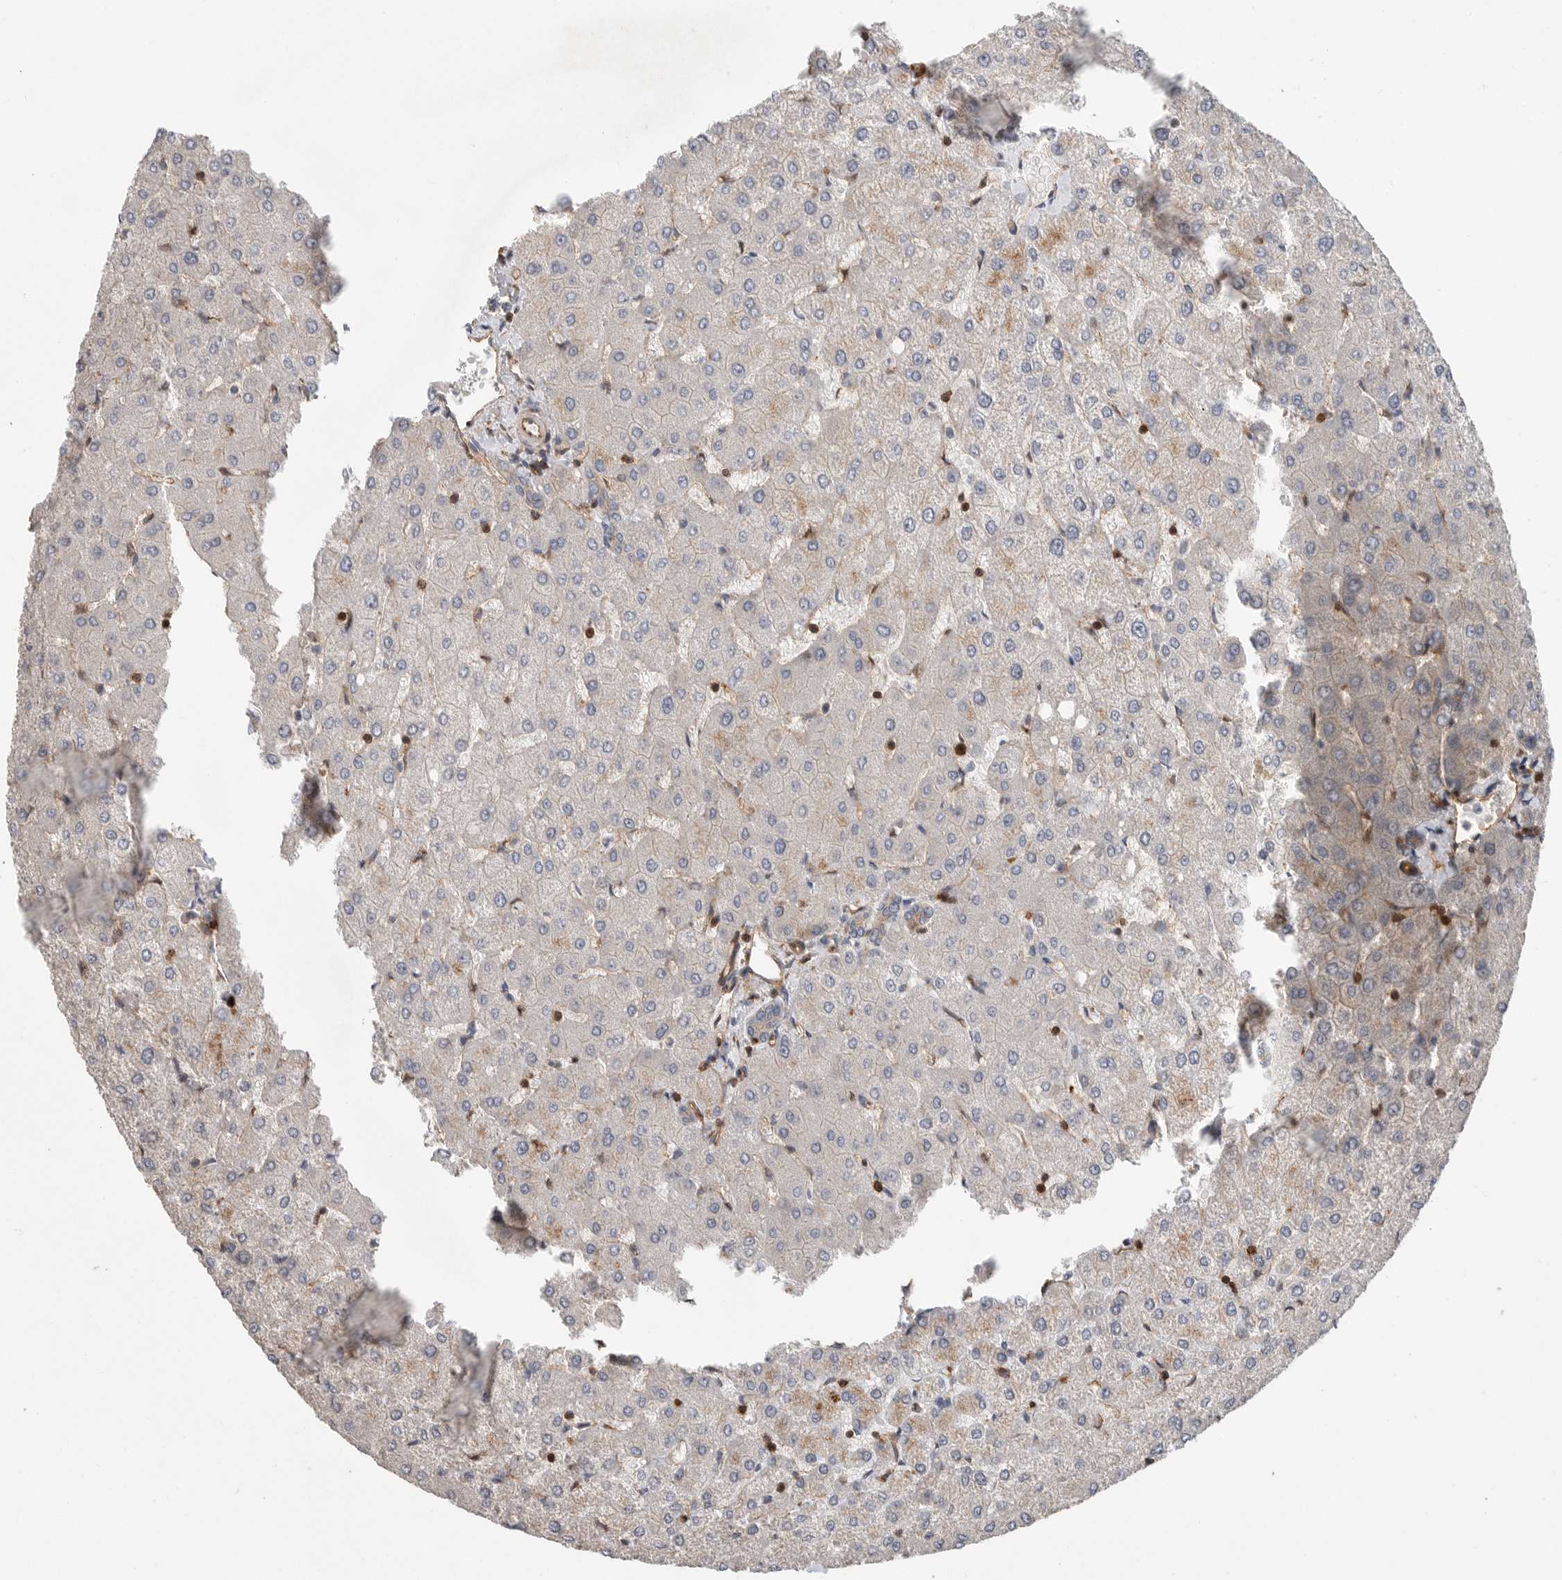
{"staining": {"intensity": "weak", "quantity": "25%-75%", "location": "cytoplasmic/membranous"}, "tissue": "liver", "cell_type": "Cholangiocytes", "image_type": "normal", "snomed": [{"axis": "morphology", "description": "Normal tissue, NOS"}, {"axis": "topography", "description": "Liver"}], "caption": "A brown stain highlights weak cytoplasmic/membranous positivity of a protein in cholangiocytes of benign liver. The protein is stained brown, and the nuclei are stained in blue (DAB IHC with brightfield microscopy, high magnification).", "gene": "PRKCH", "patient": {"sex": "female", "age": 54}}